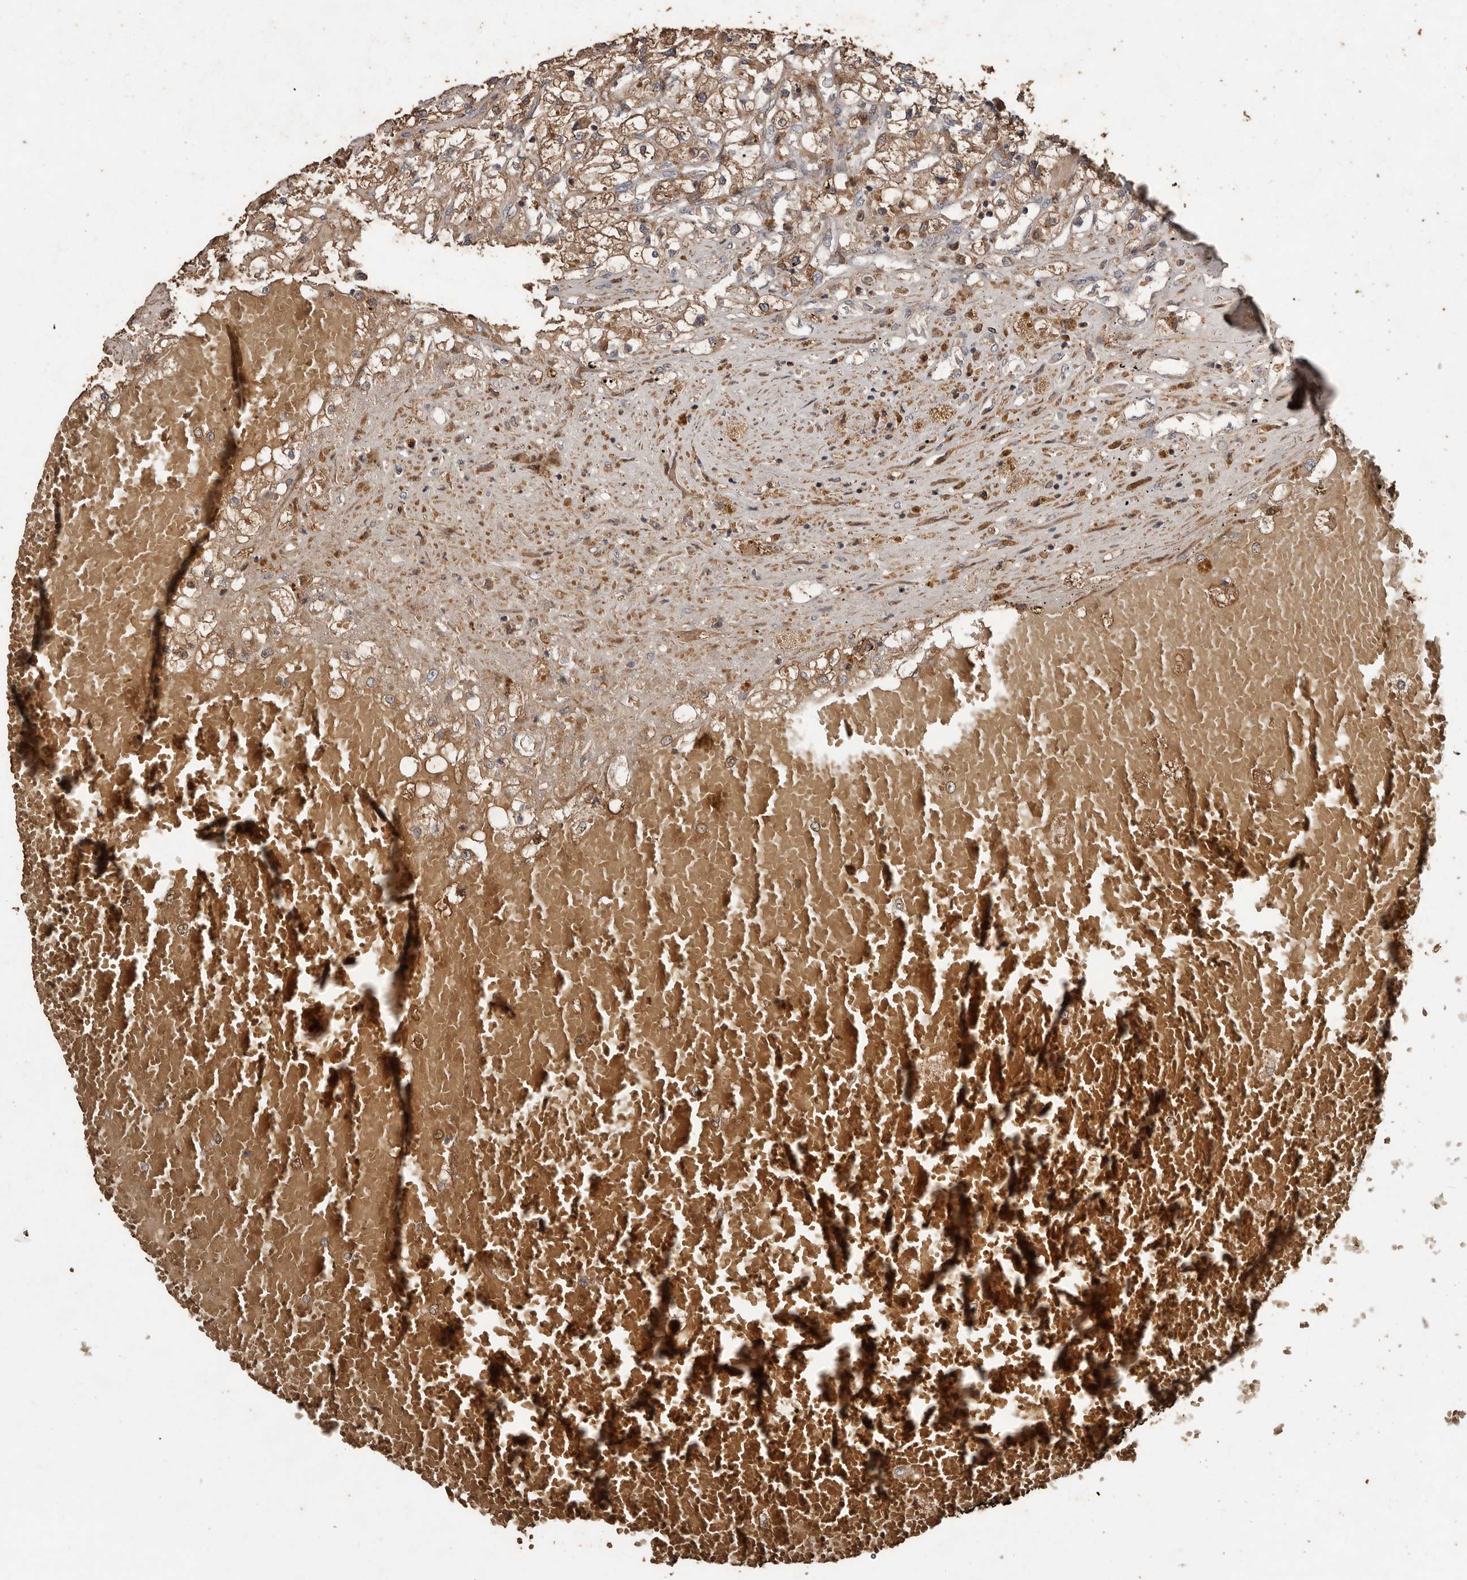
{"staining": {"intensity": "moderate", "quantity": ">75%", "location": "cytoplasmic/membranous"}, "tissue": "renal cancer", "cell_type": "Tumor cells", "image_type": "cancer", "snomed": [{"axis": "morphology", "description": "Normal tissue, NOS"}, {"axis": "morphology", "description": "Adenocarcinoma, NOS"}, {"axis": "topography", "description": "Kidney"}], "caption": "This micrograph shows immunohistochemistry (IHC) staining of renal cancer (adenocarcinoma), with medium moderate cytoplasmic/membranous expression in approximately >75% of tumor cells.", "gene": "RANBP17", "patient": {"sex": "male", "age": 68}}